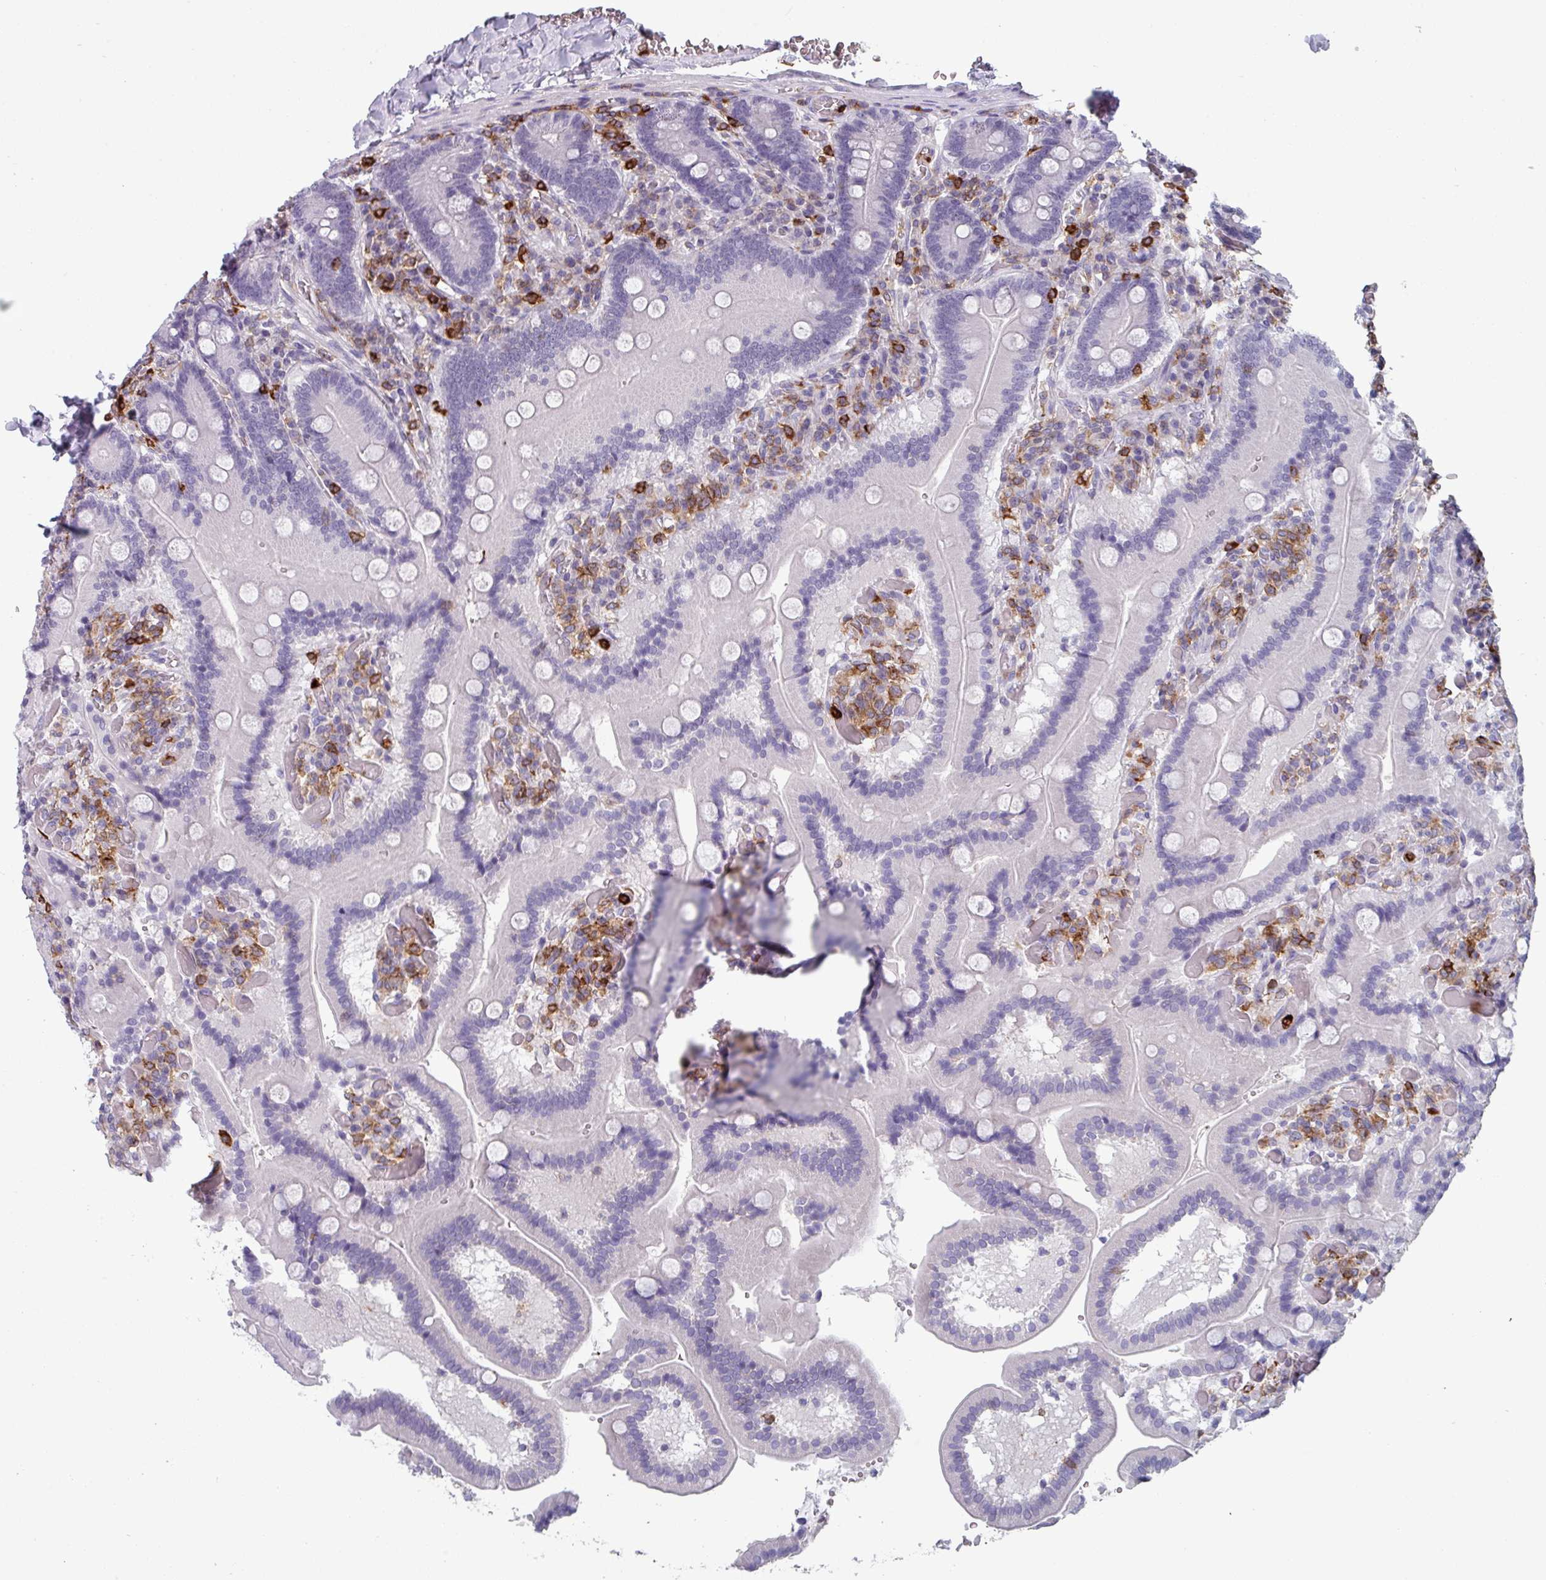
{"staining": {"intensity": "negative", "quantity": "none", "location": "none"}, "tissue": "duodenum", "cell_type": "Glandular cells", "image_type": "normal", "snomed": [{"axis": "morphology", "description": "Normal tissue, NOS"}, {"axis": "topography", "description": "Duodenum"}], "caption": "The IHC micrograph has no significant expression in glandular cells of duodenum.", "gene": "EXOSC5", "patient": {"sex": "female", "age": 62}}